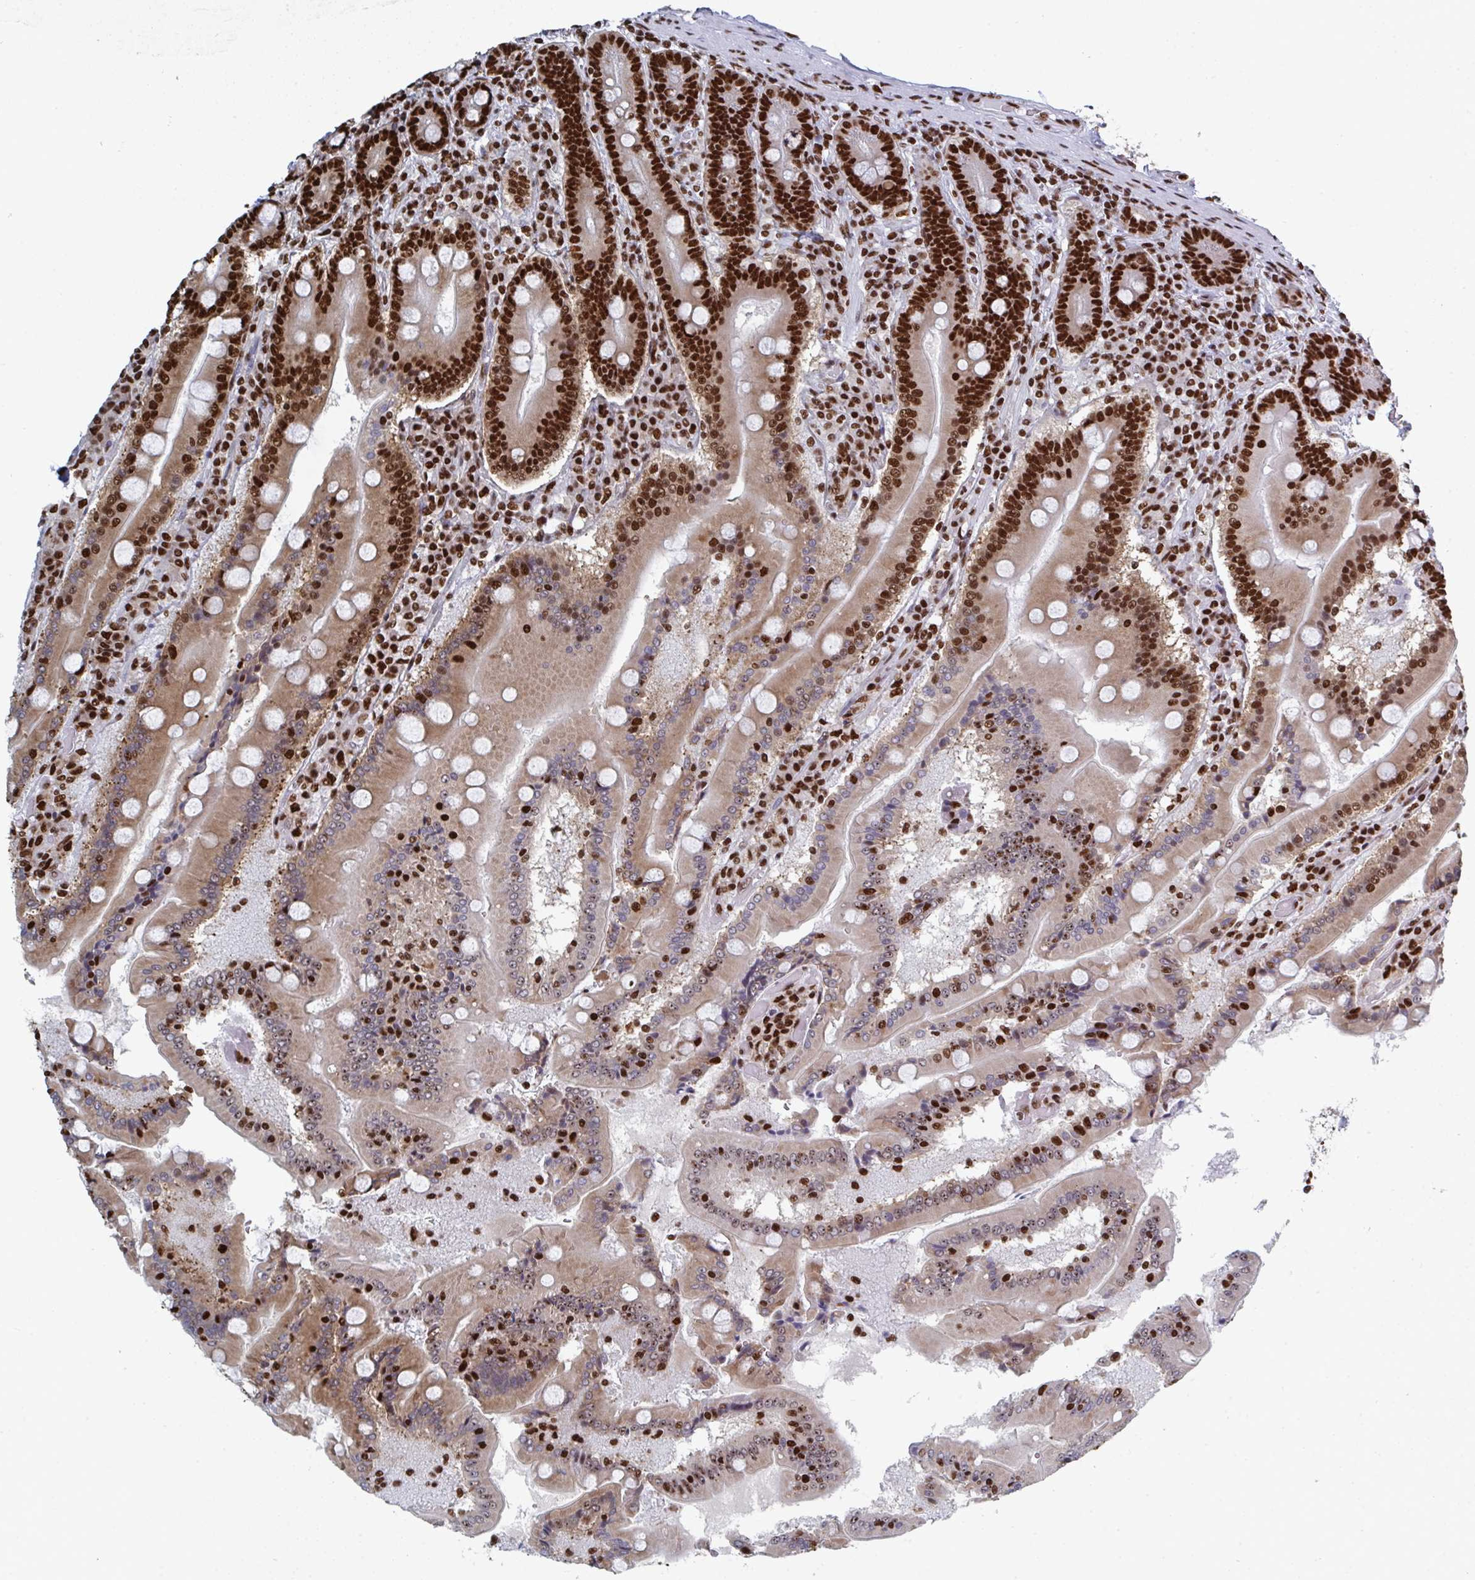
{"staining": {"intensity": "strong", "quantity": ">75%", "location": "cytoplasmic/membranous,nuclear"}, "tissue": "duodenum", "cell_type": "Glandular cells", "image_type": "normal", "snomed": [{"axis": "morphology", "description": "Normal tissue, NOS"}, {"axis": "topography", "description": "Duodenum"}], "caption": "DAB immunohistochemical staining of unremarkable duodenum exhibits strong cytoplasmic/membranous,nuclear protein expression in about >75% of glandular cells.", "gene": "GAR1", "patient": {"sex": "female", "age": 62}}